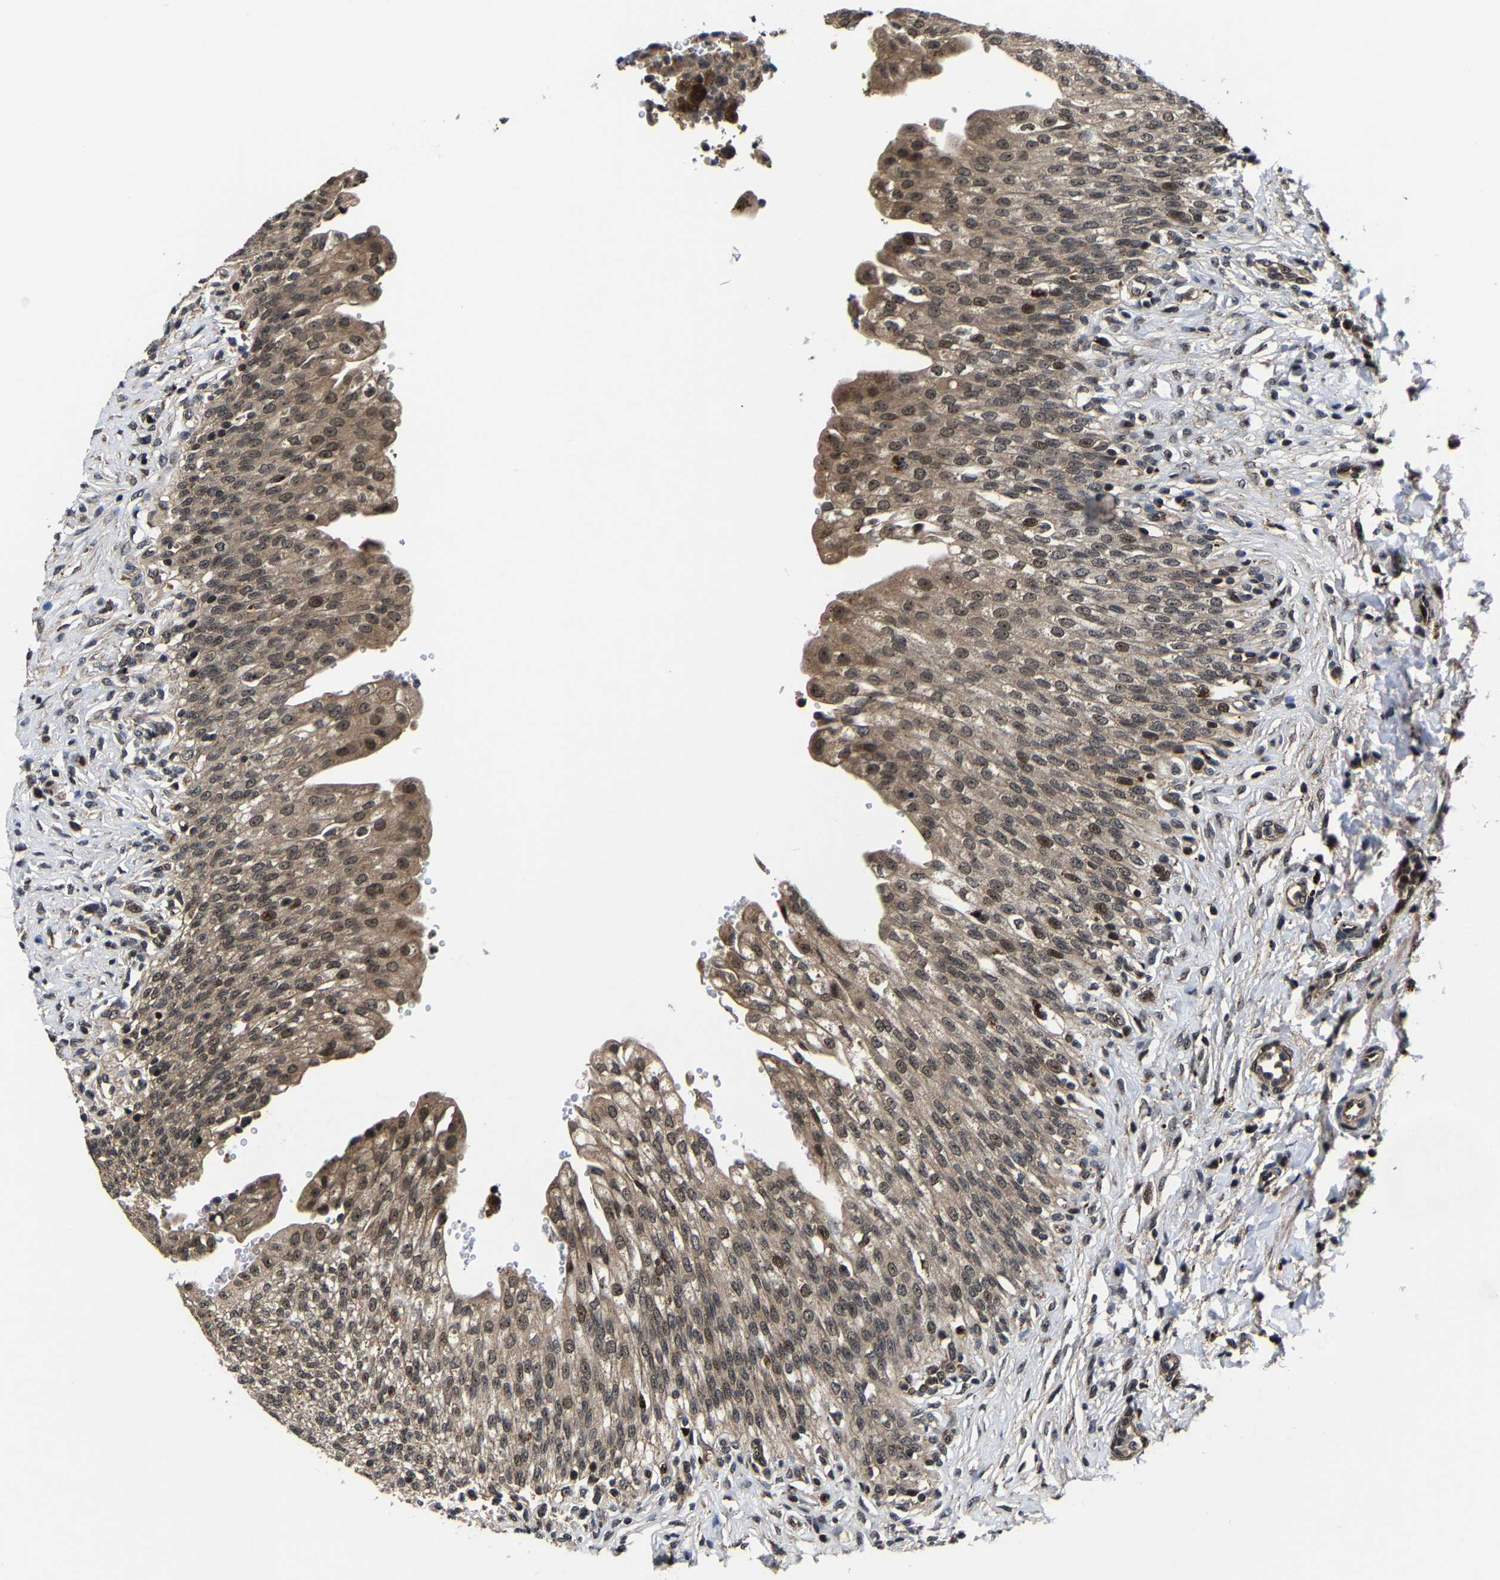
{"staining": {"intensity": "strong", "quantity": ">75%", "location": "cytoplasmic/membranous,nuclear"}, "tissue": "urinary bladder", "cell_type": "Urothelial cells", "image_type": "normal", "snomed": [{"axis": "morphology", "description": "Urothelial carcinoma, High grade"}, {"axis": "topography", "description": "Urinary bladder"}], "caption": "Human urinary bladder stained for a protein (brown) shows strong cytoplasmic/membranous,nuclear positive positivity in about >75% of urothelial cells.", "gene": "ZCCHC7", "patient": {"sex": "male", "age": 46}}